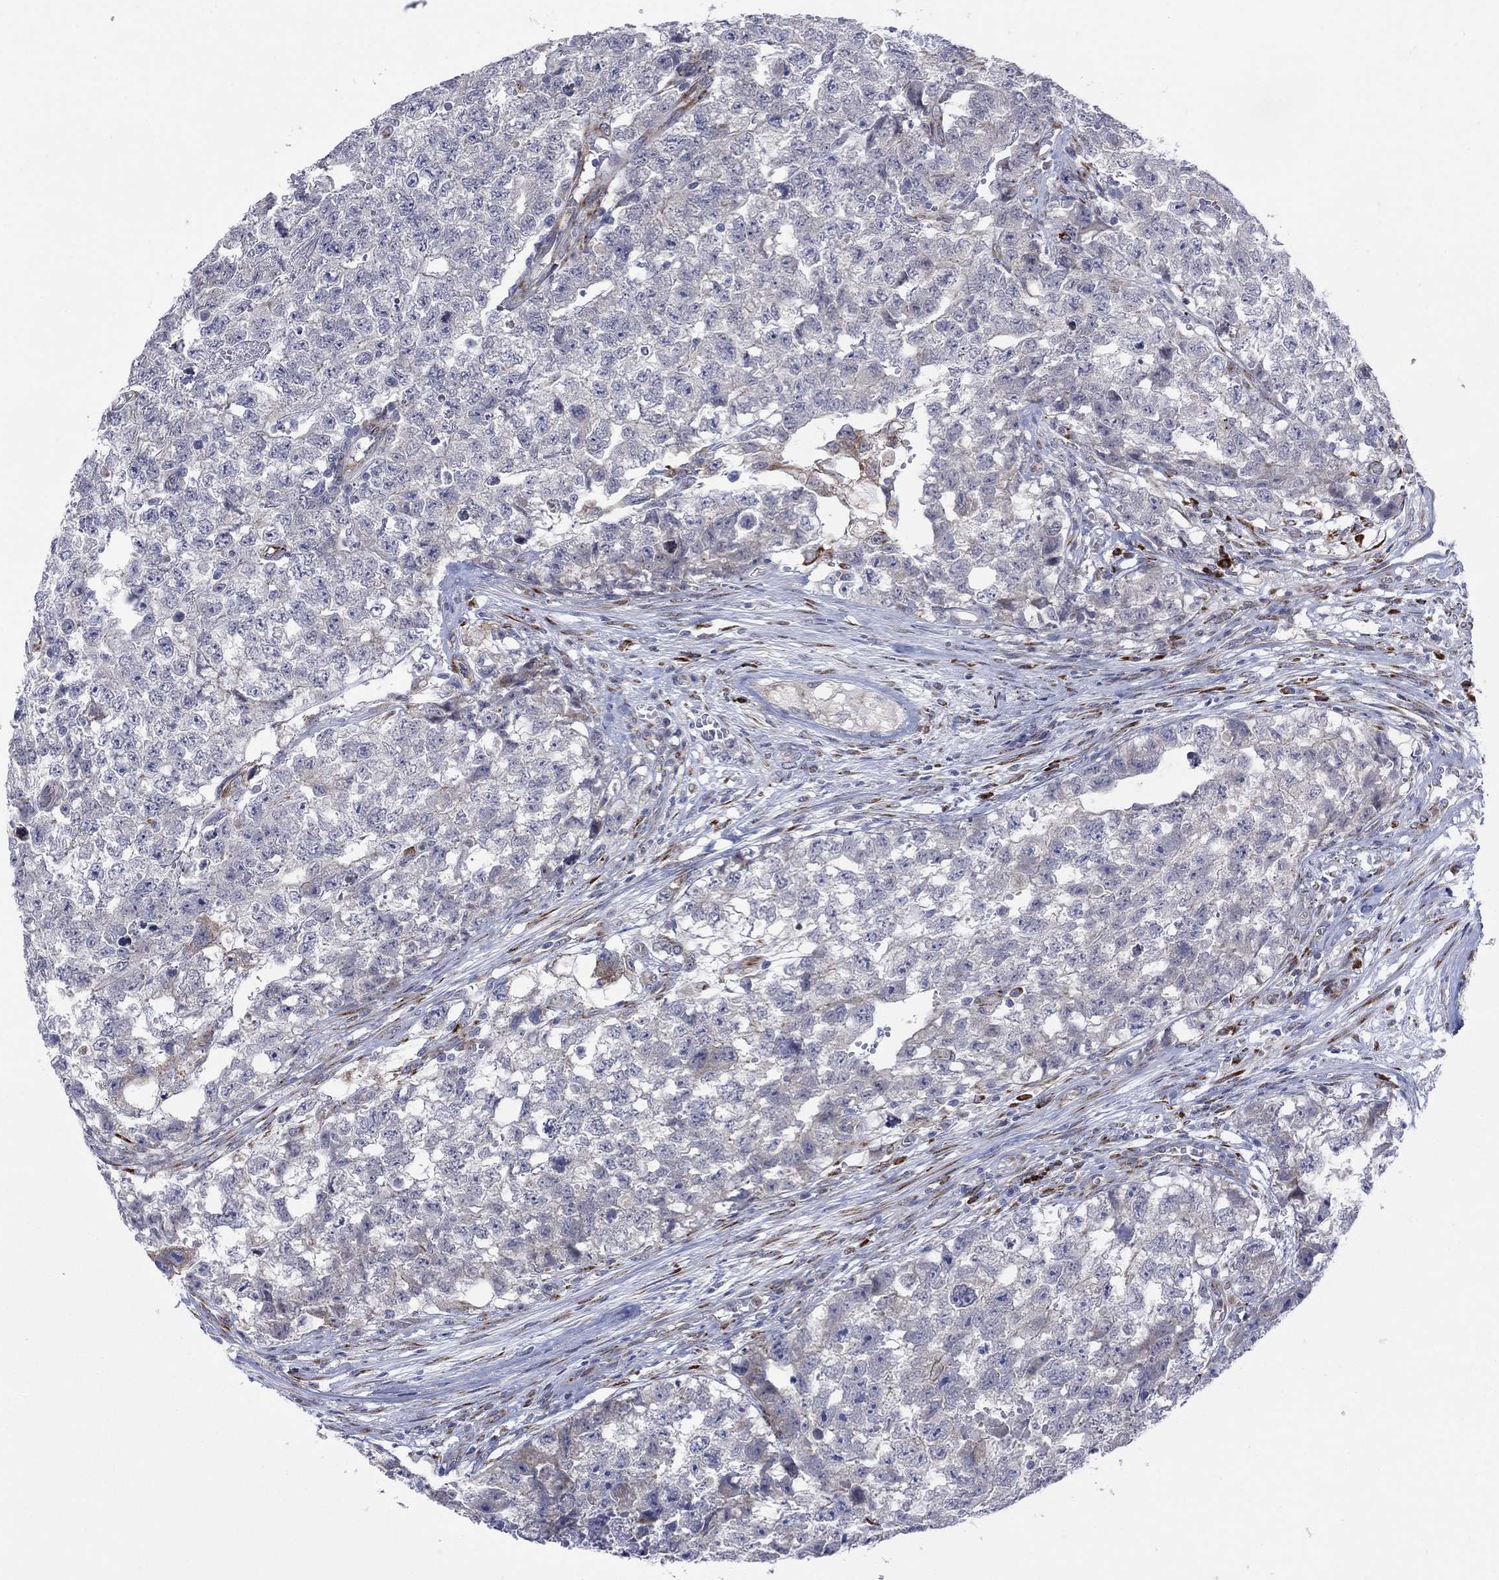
{"staining": {"intensity": "negative", "quantity": "none", "location": "none"}, "tissue": "testis cancer", "cell_type": "Tumor cells", "image_type": "cancer", "snomed": [{"axis": "morphology", "description": "Seminoma, NOS"}, {"axis": "morphology", "description": "Carcinoma, Embryonal, NOS"}, {"axis": "topography", "description": "Testis"}], "caption": "Immunohistochemistry micrograph of neoplastic tissue: testis cancer (embryonal carcinoma) stained with DAB demonstrates no significant protein expression in tumor cells. The staining was performed using DAB (3,3'-diaminobenzidine) to visualize the protein expression in brown, while the nuclei were stained in blue with hematoxylin (Magnification: 20x).", "gene": "TTC21B", "patient": {"sex": "male", "age": 22}}